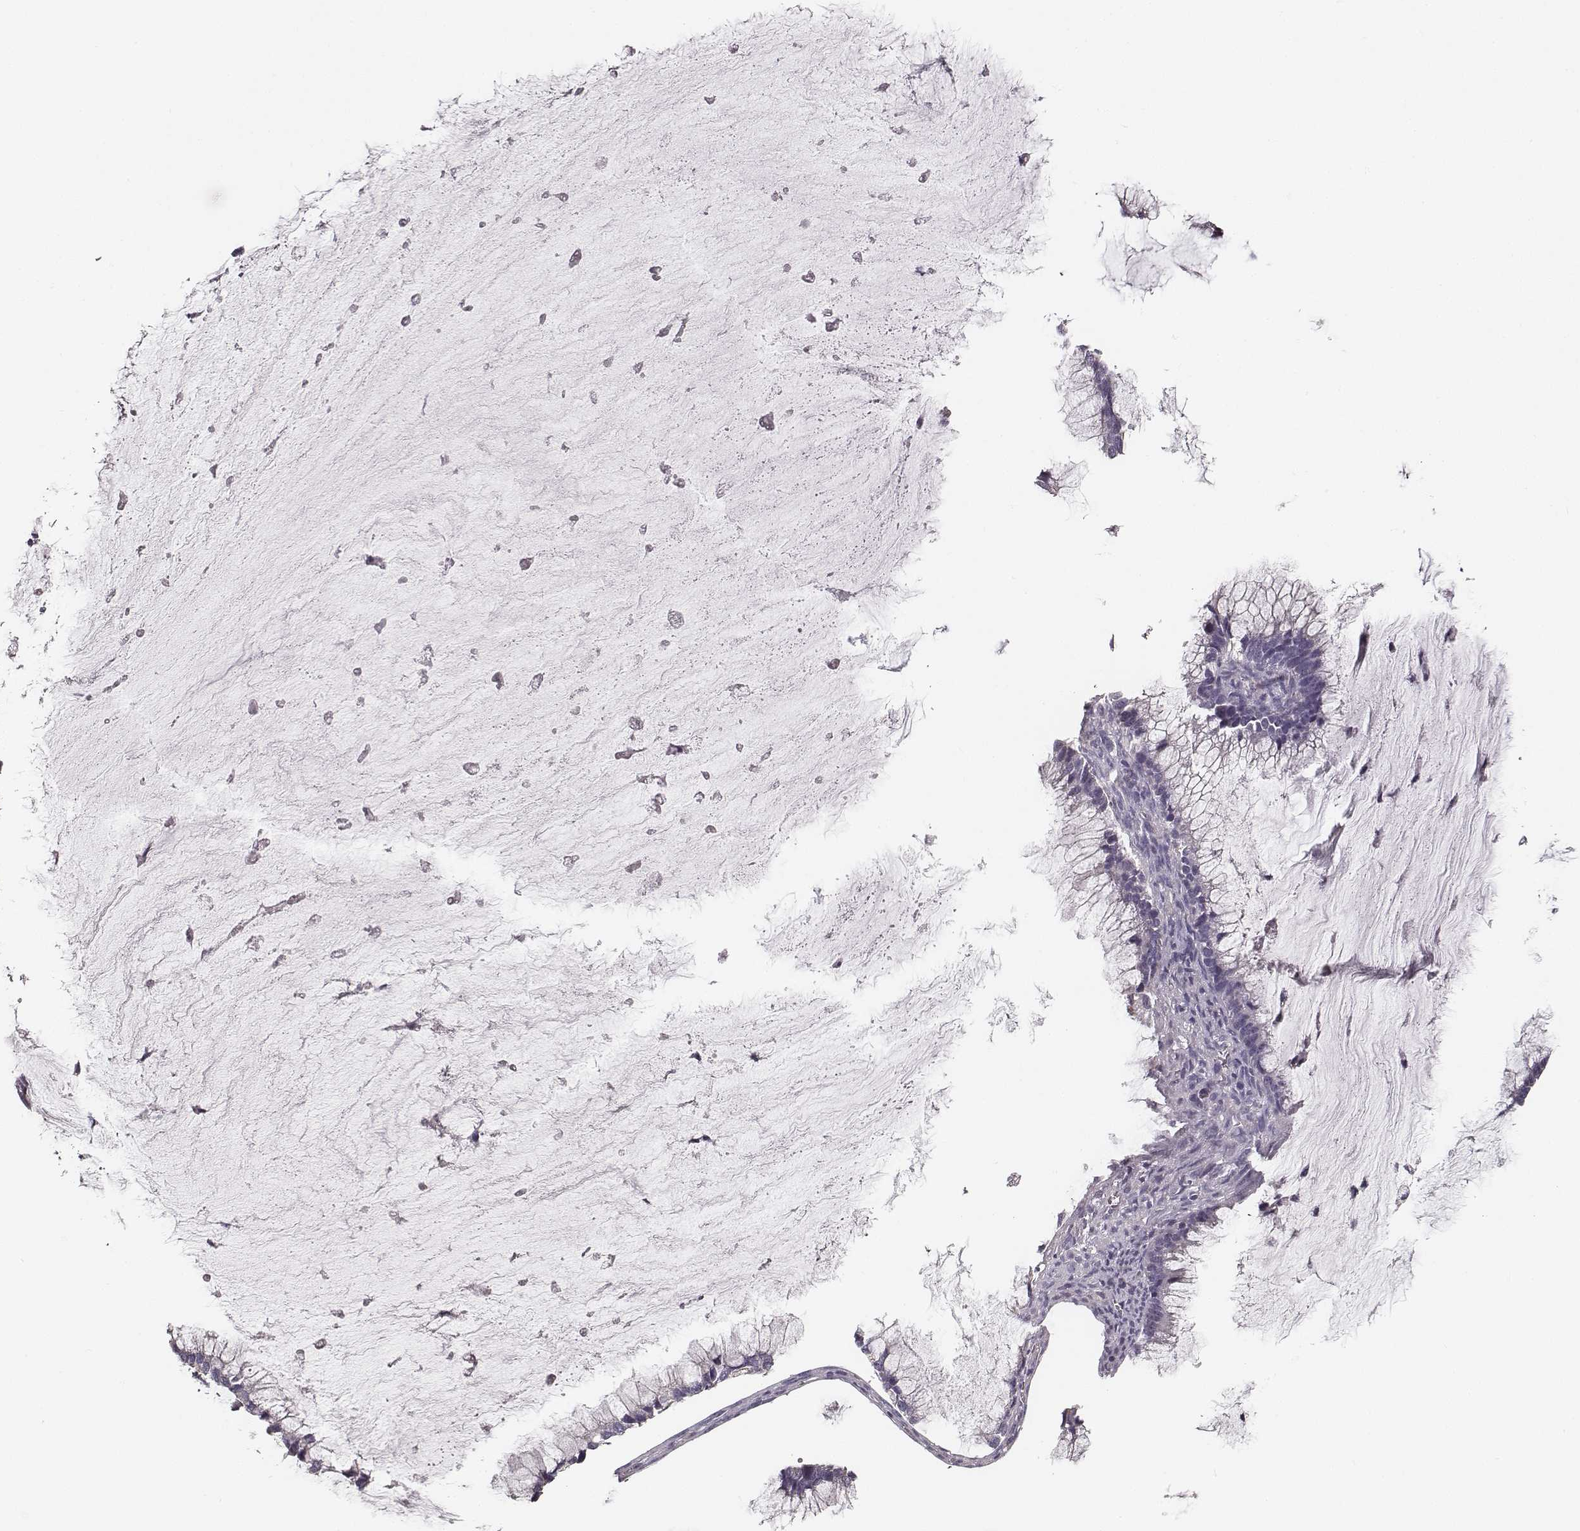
{"staining": {"intensity": "negative", "quantity": "none", "location": "none"}, "tissue": "ovarian cancer", "cell_type": "Tumor cells", "image_type": "cancer", "snomed": [{"axis": "morphology", "description": "Cystadenocarcinoma, mucinous, NOS"}, {"axis": "topography", "description": "Ovary"}], "caption": "Immunohistochemistry (IHC) photomicrograph of neoplastic tissue: ovarian mucinous cystadenocarcinoma stained with DAB demonstrates no significant protein staining in tumor cells. (Brightfield microscopy of DAB immunohistochemistry (IHC) at high magnification).", "gene": "UBL4B", "patient": {"sex": "female", "age": 38}}